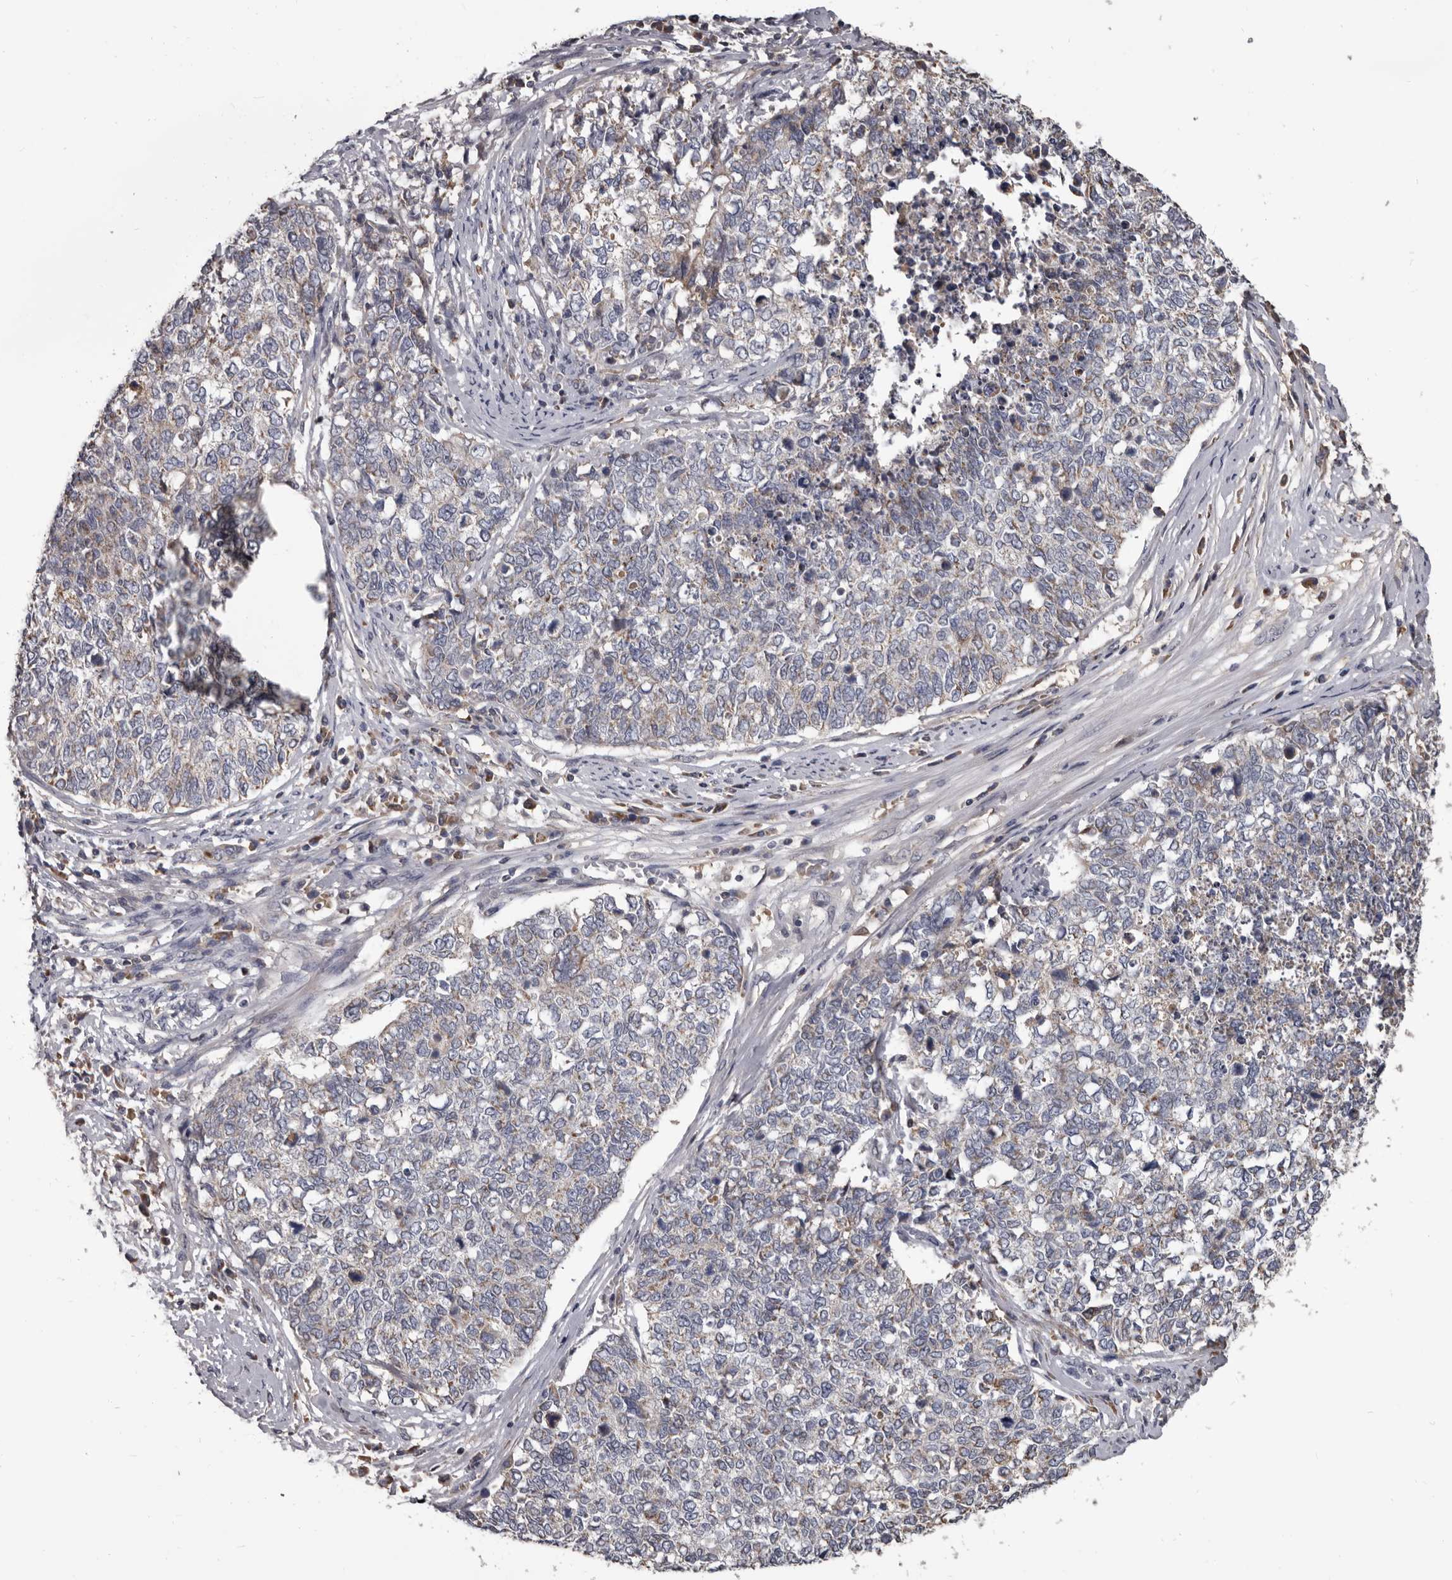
{"staining": {"intensity": "weak", "quantity": "<25%", "location": "cytoplasmic/membranous"}, "tissue": "cervical cancer", "cell_type": "Tumor cells", "image_type": "cancer", "snomed": [{"axis": "morphology", "description": "Squamous cell carcinoma, NOS"}, {"axis": "topography", "description": "Cervix"}], "caption": "Photomicrograph shows no protein positivity in tumor cells of cervical squamous cell carcinoma tissue.", "gene": "ALDH5A1", "patient": {"sex": "female", "age": 63}}